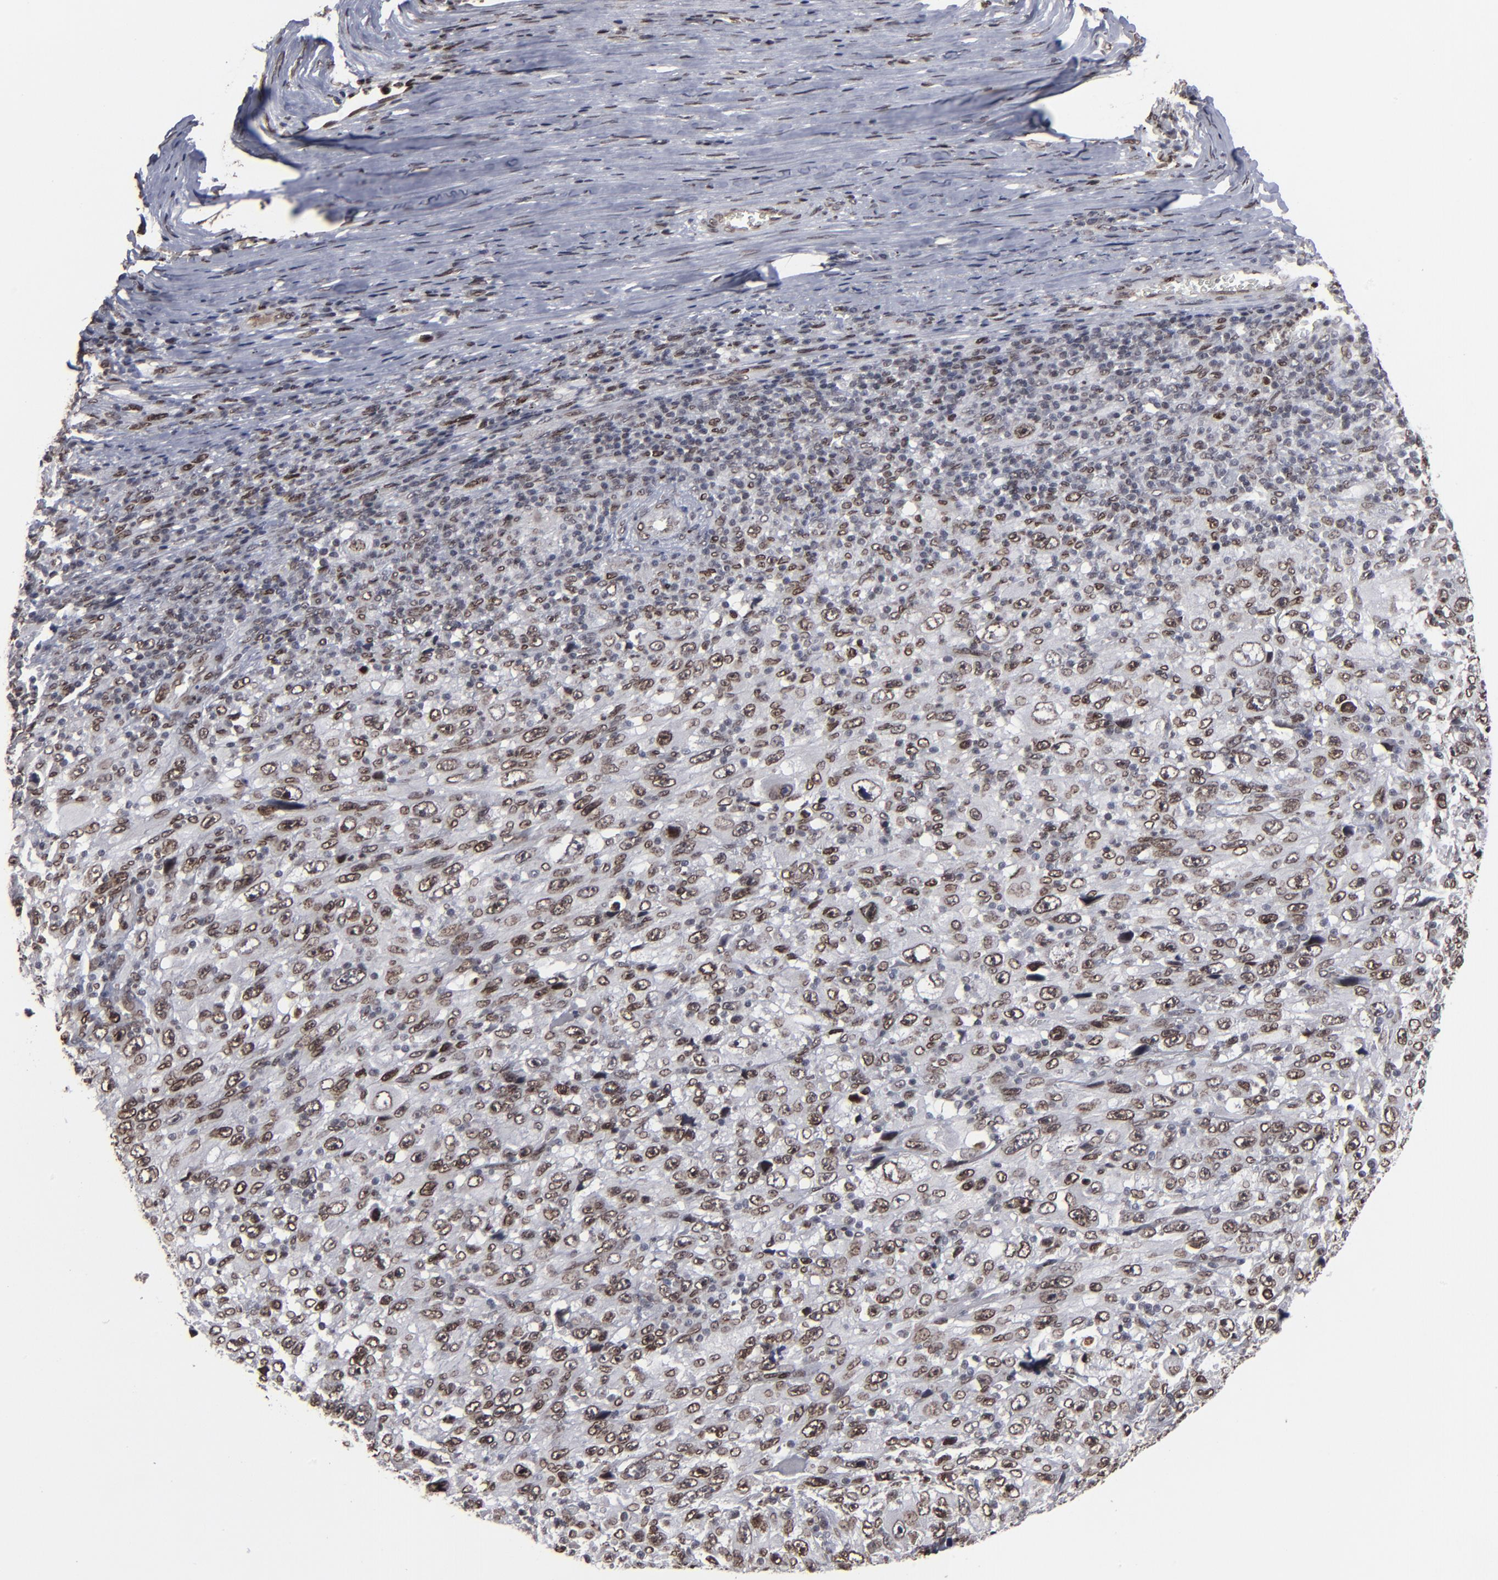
{"staining": {"intensity": "moderate", "quantity": "25%-75%", "location": "nuclear"}, "tissue": "melanoma", "cell_type": "Tumor cells", "image_type": "cancer", "snomed": [{"axis": "morphology", "description": "Malignant melanoma, Metastatic site"}, {"axis": "topography", "description": "Skin"}], "caption": "High-power microscopy captured an IHC micrograph of malignant melanoma (metastatic site), revealing moderate nuclear expression in about 25%-75% of tumor cells.", "gene": "BAZ1A", "patient": {"sex": "female", "age": 56}}